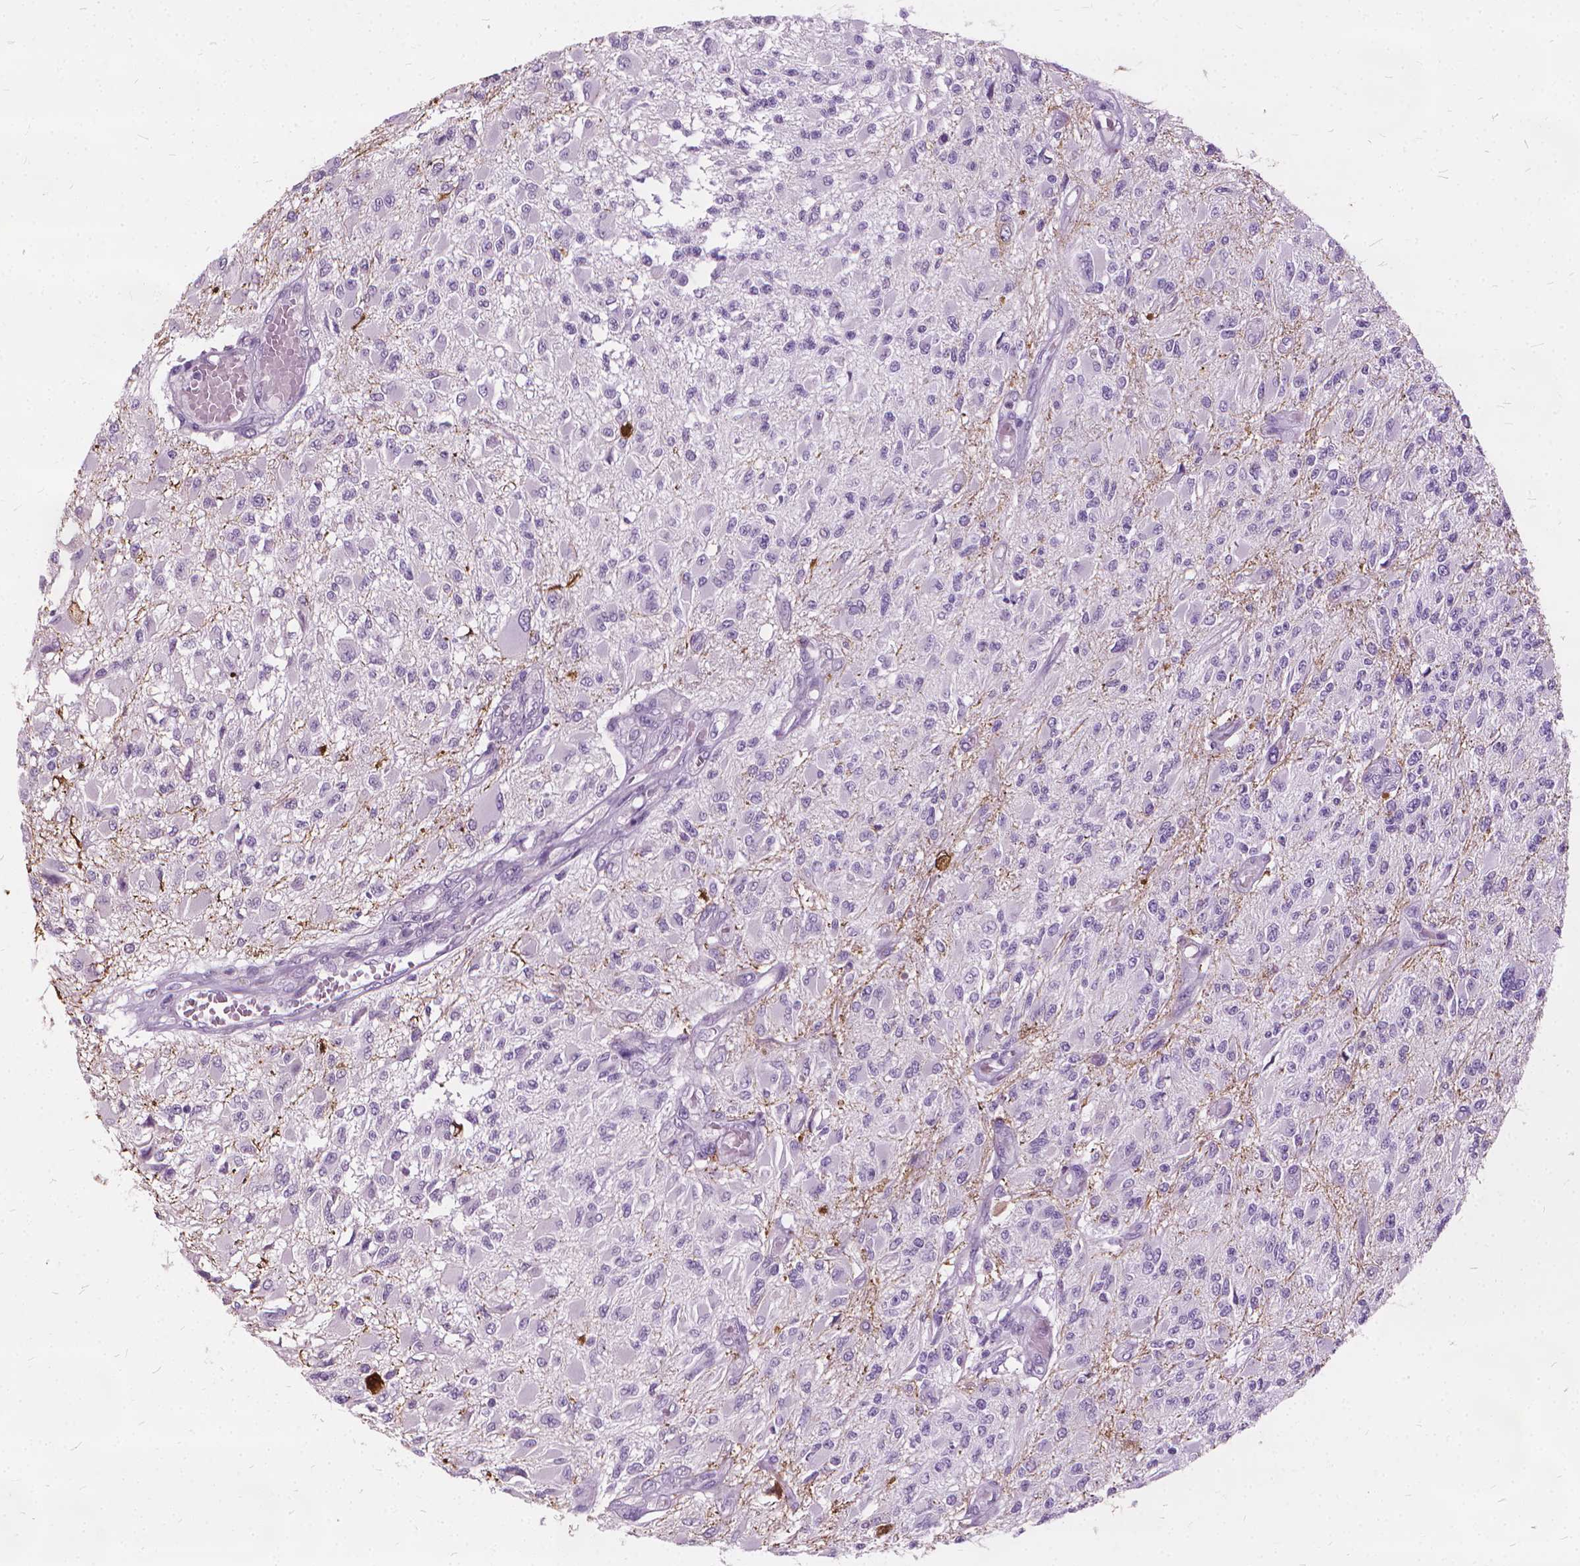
{"staining": {"intensity": "negative", "quantity": "none", "location": "none"}, "tissue": "glioma", "cell_type": "Tumor cells", "image_type": "cancer", "snomed": [{"axis": "morphology", "description": "Glioma, malignant, High grade"}, {"axis": "topography", "description": "Brain"}], "caption": "A micrograph of high-grade glioma (malignant) stained for a protein shows no brown staining in tumor cells.", "gene": "DNM1", "patient": {"sex": "female", "age": 63}}